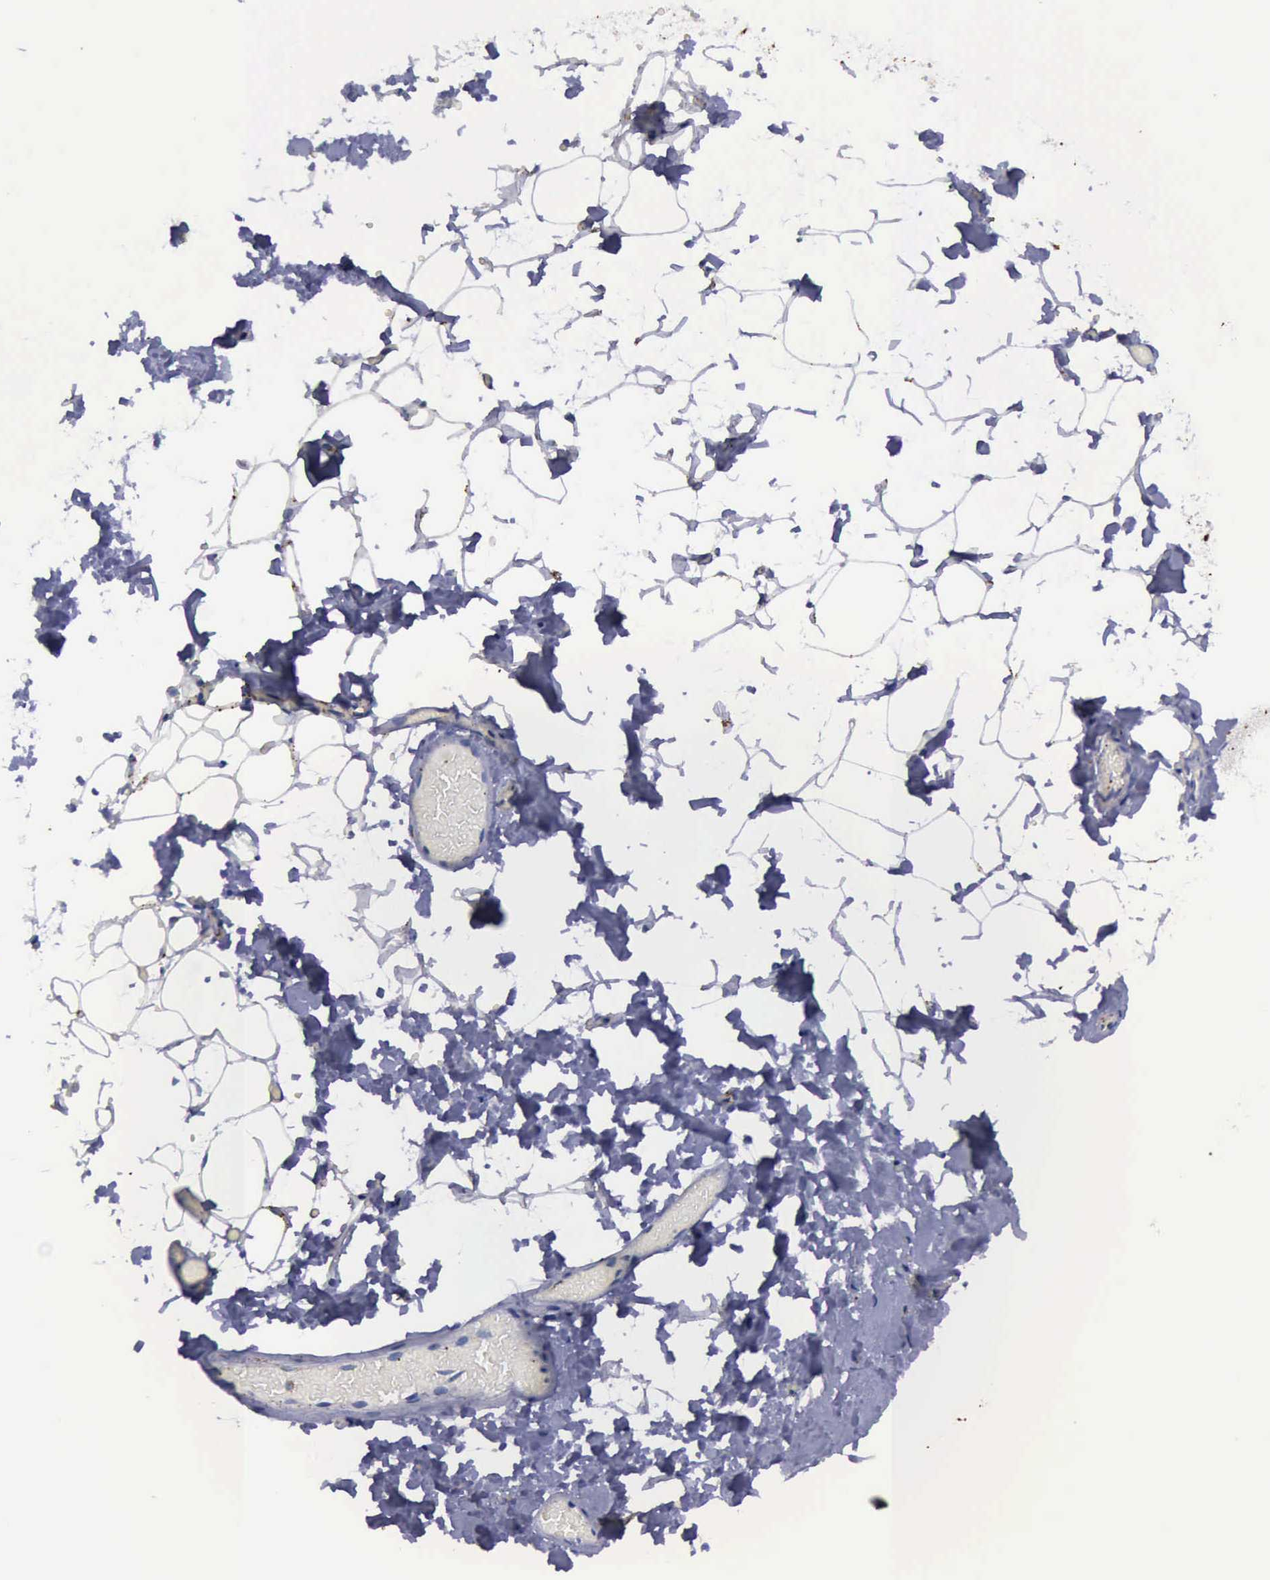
{"staining": {"intensity": "moderate", "quantity": ">75%", "location": "cytoplasmic/membranous"}, "tissue": "adipose tissue", "cell_type": "Adipocytes", "image_type": "normal", "snomed": [{"axis": "morphology", "description": "Normal tissue, NOS"}, {"axis": "morphology", "description": "Fibrosis, NOS"}, {"axis": "topography", "description": "Breast"}], "caption": "Moderate cytoplasmic/membranous staining for a protein is appreciated in about >75% of adipocytes of benign adipose tissue using immunohistochemistry.", "gene": "CTSD", "patient": {"sex": "female", "age": 24}}